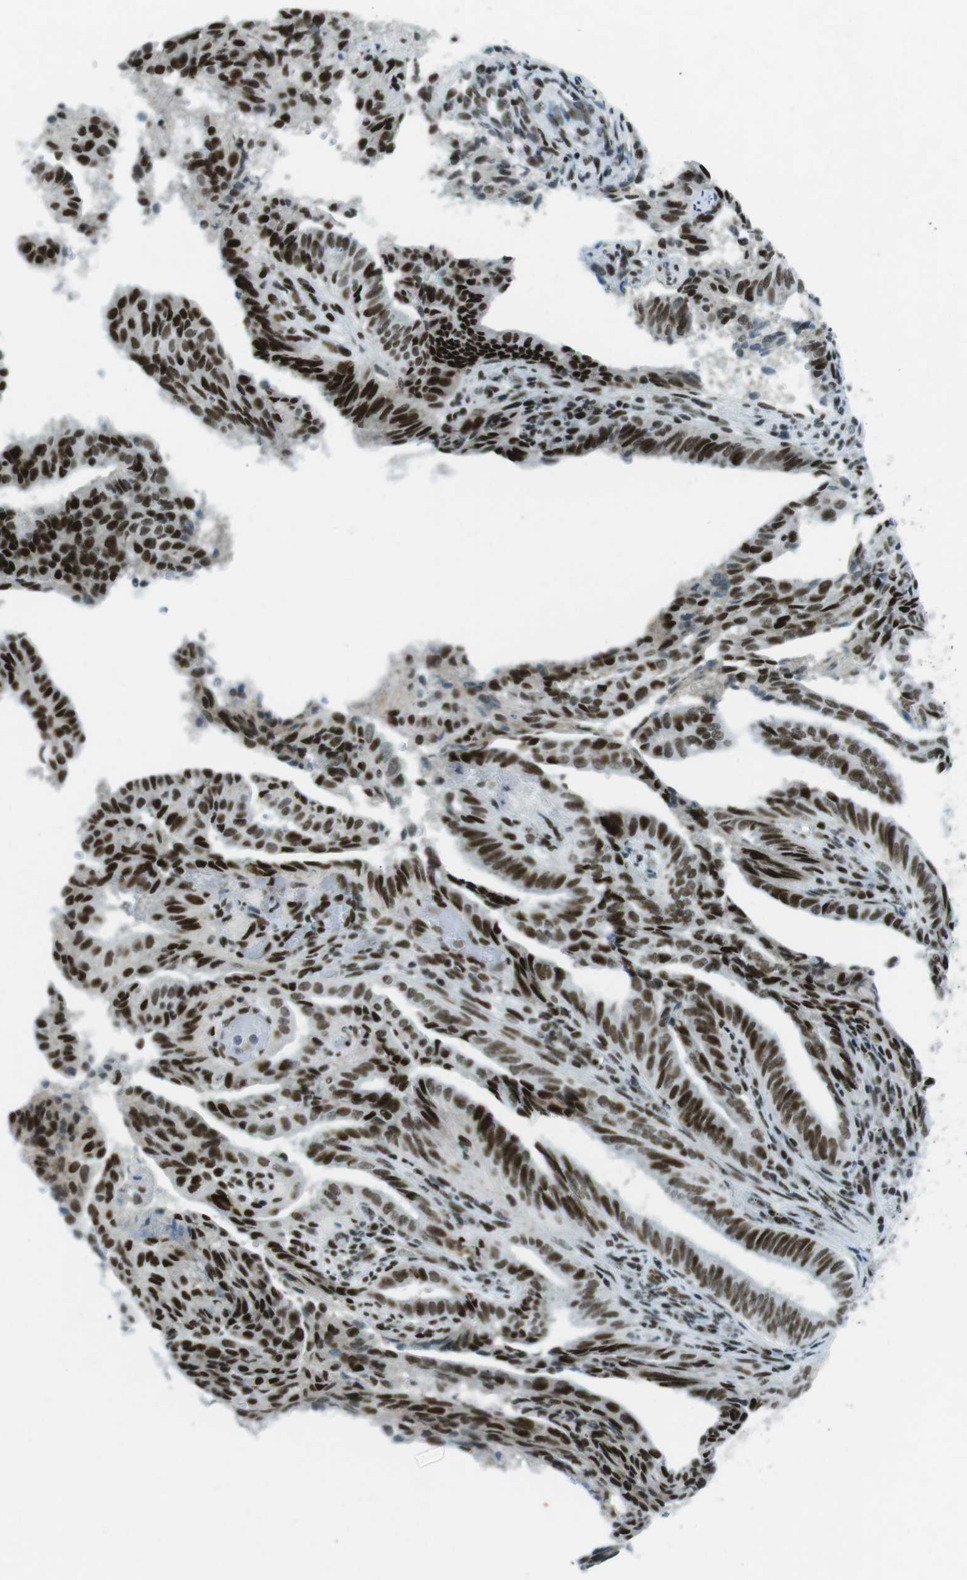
{"staining": {"intensity": "strong", "quantity": ">75%", "location": "nuclear"}, "tissue": "endometrial cancer", "cell_type": "Tumor cells", "image_type": "cancer", "snomed": [{"axis": "morphology", "description": "Adenocarcinoma, NOS"}, {"axis": "topography", "description": "Endometrium"}], "caption": "Strong nuclear protein positivity is present in approximately >75% of tumor cells in adenocarcinoma (endometrial).", "gene": "ARID1A", "patient": {"sex": "female", "age": 58}}